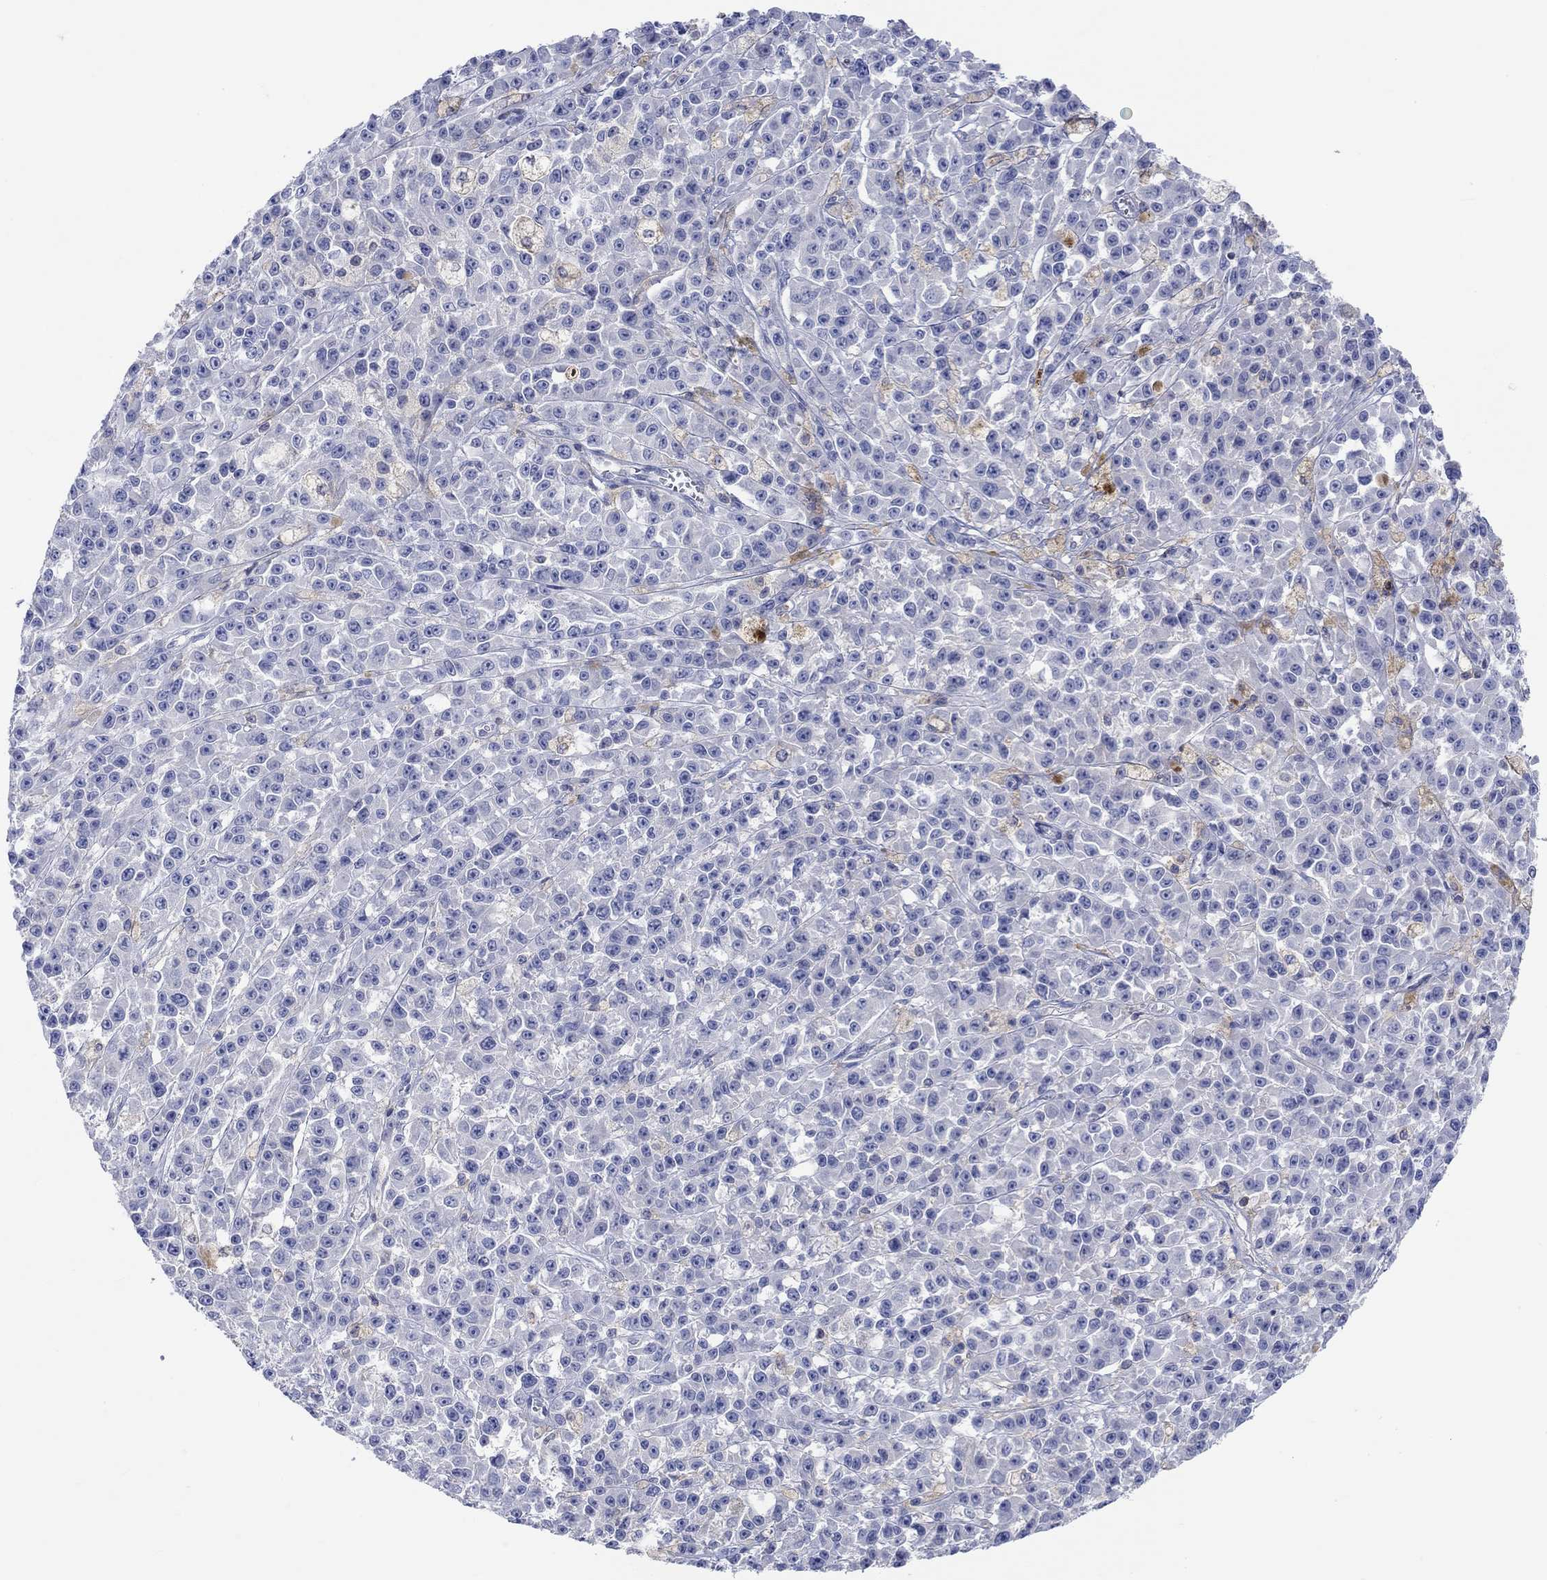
{"staining": {"intensity": "negative", "quantity": "none", "location": "none"}, "tissue": "melanoma", "cell_type": "Tumor cells", "image_type": "cancer", "snomed": [{"axis": "morphology", "description": "Malignant melanoma, NOS"}, {"axis": "topography", "description": "Skin"}], "caption": "The photomicrograph reveals no staining of tumor cells in melanoma.", "gene": "GCM1", "patient": {"sex": "female", "age": 58}}